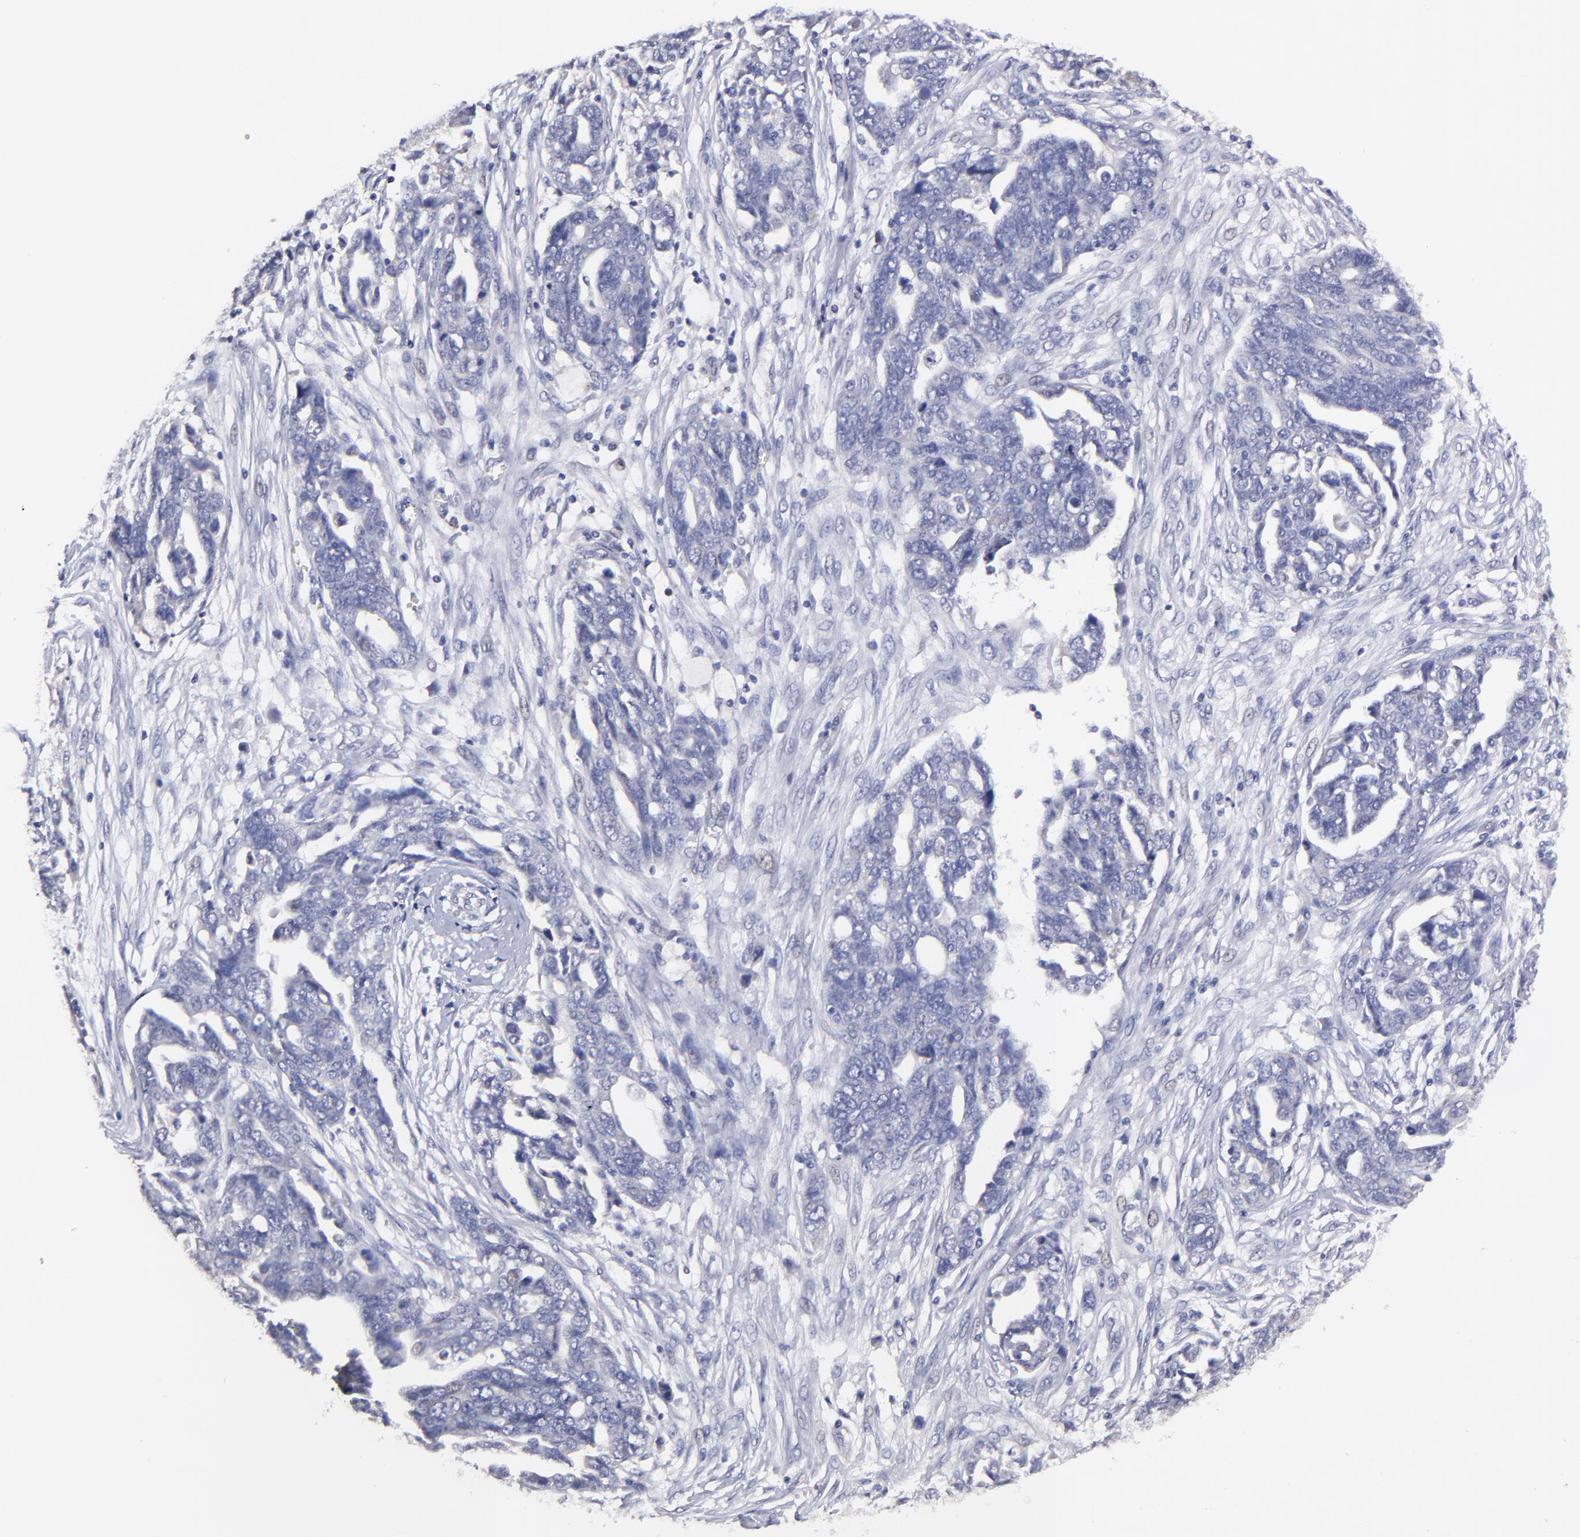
{"staining": {"intensity": "negative", "quantity": "none", "location": "none"}, "tissue": "ovarian cancer", "cell_type": "Tumor cells", "image_type": "cancer", "snomed": [{"axis": "morphology", "description": "Normal tissue, NOS"}, {"axis": "morphology", "description": "Cystadenocarcinoma, serous, NOS"}, {"axis": "topography", "description": "Fallopian tube"}, {"axis": "topography", "description": "Ovary"}], "caption": "A high-resolution image shows IHC staining of ovarian serous cystadenocarcinoma, which displays no significant expression in tumor cells.", "gene": "BTG2", "patient": {"sex": "female", "age": 56}}